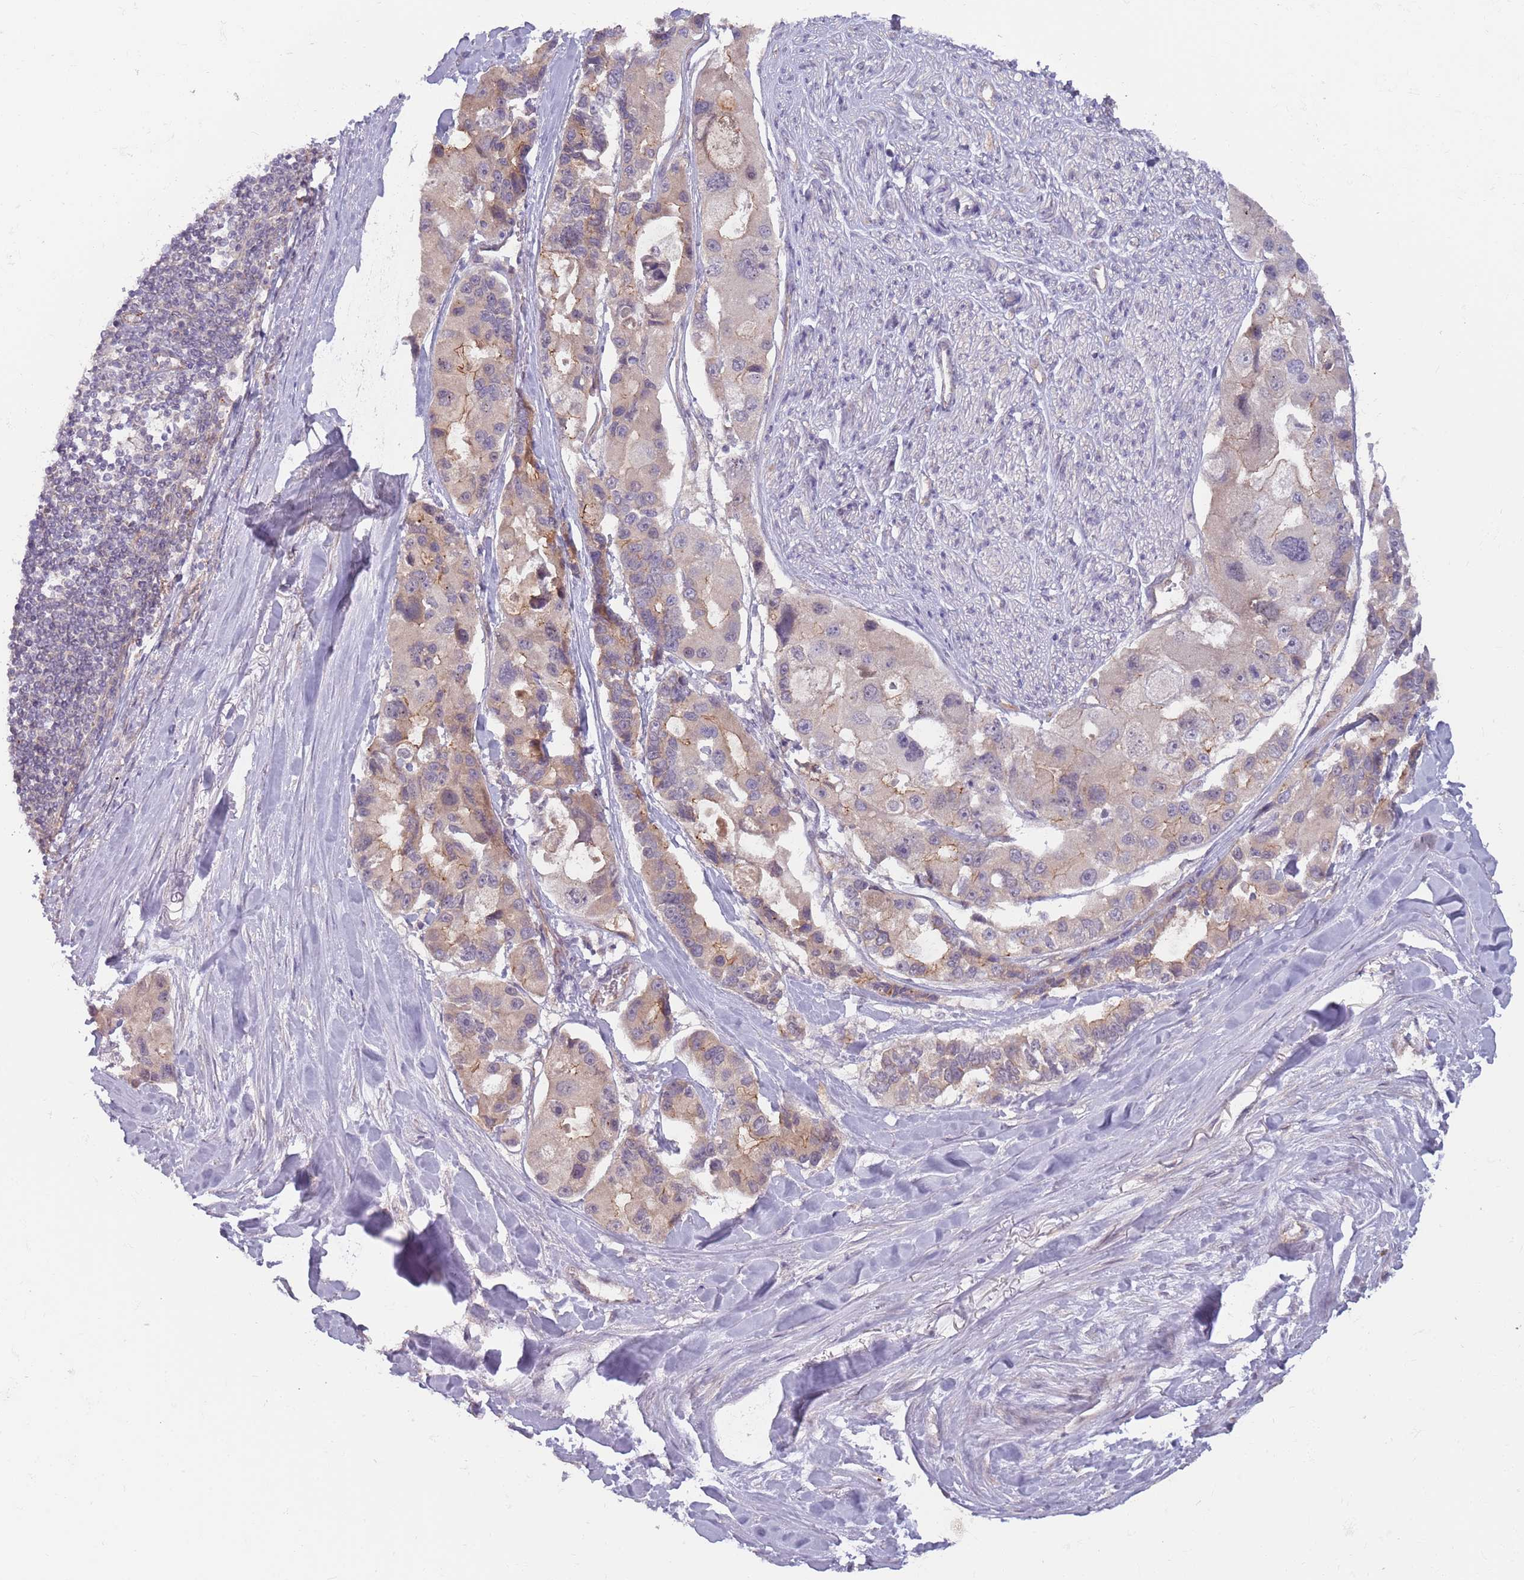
{"staining": {"intensity": "weak", "quantity": ">75%", "location": "cytoplasmic/membranous"}, "tissue": "lung cancer", "cell_type": "Tumor cells", "image_type": "cancer", "snomed": [{"axis": "morphology", "description": "Adenocarcinoma, NOS"}, {"axis": "topography", "description": "Lung"}], "caption": "Protein expression analysis of human lung cancer (adenocarcinoma) reveals weak cytoplasmic/membranous positivity in approximately >75% of tumor cells.", "gene": "SAV1", "patient": {"sex": "female", "age": 54}}